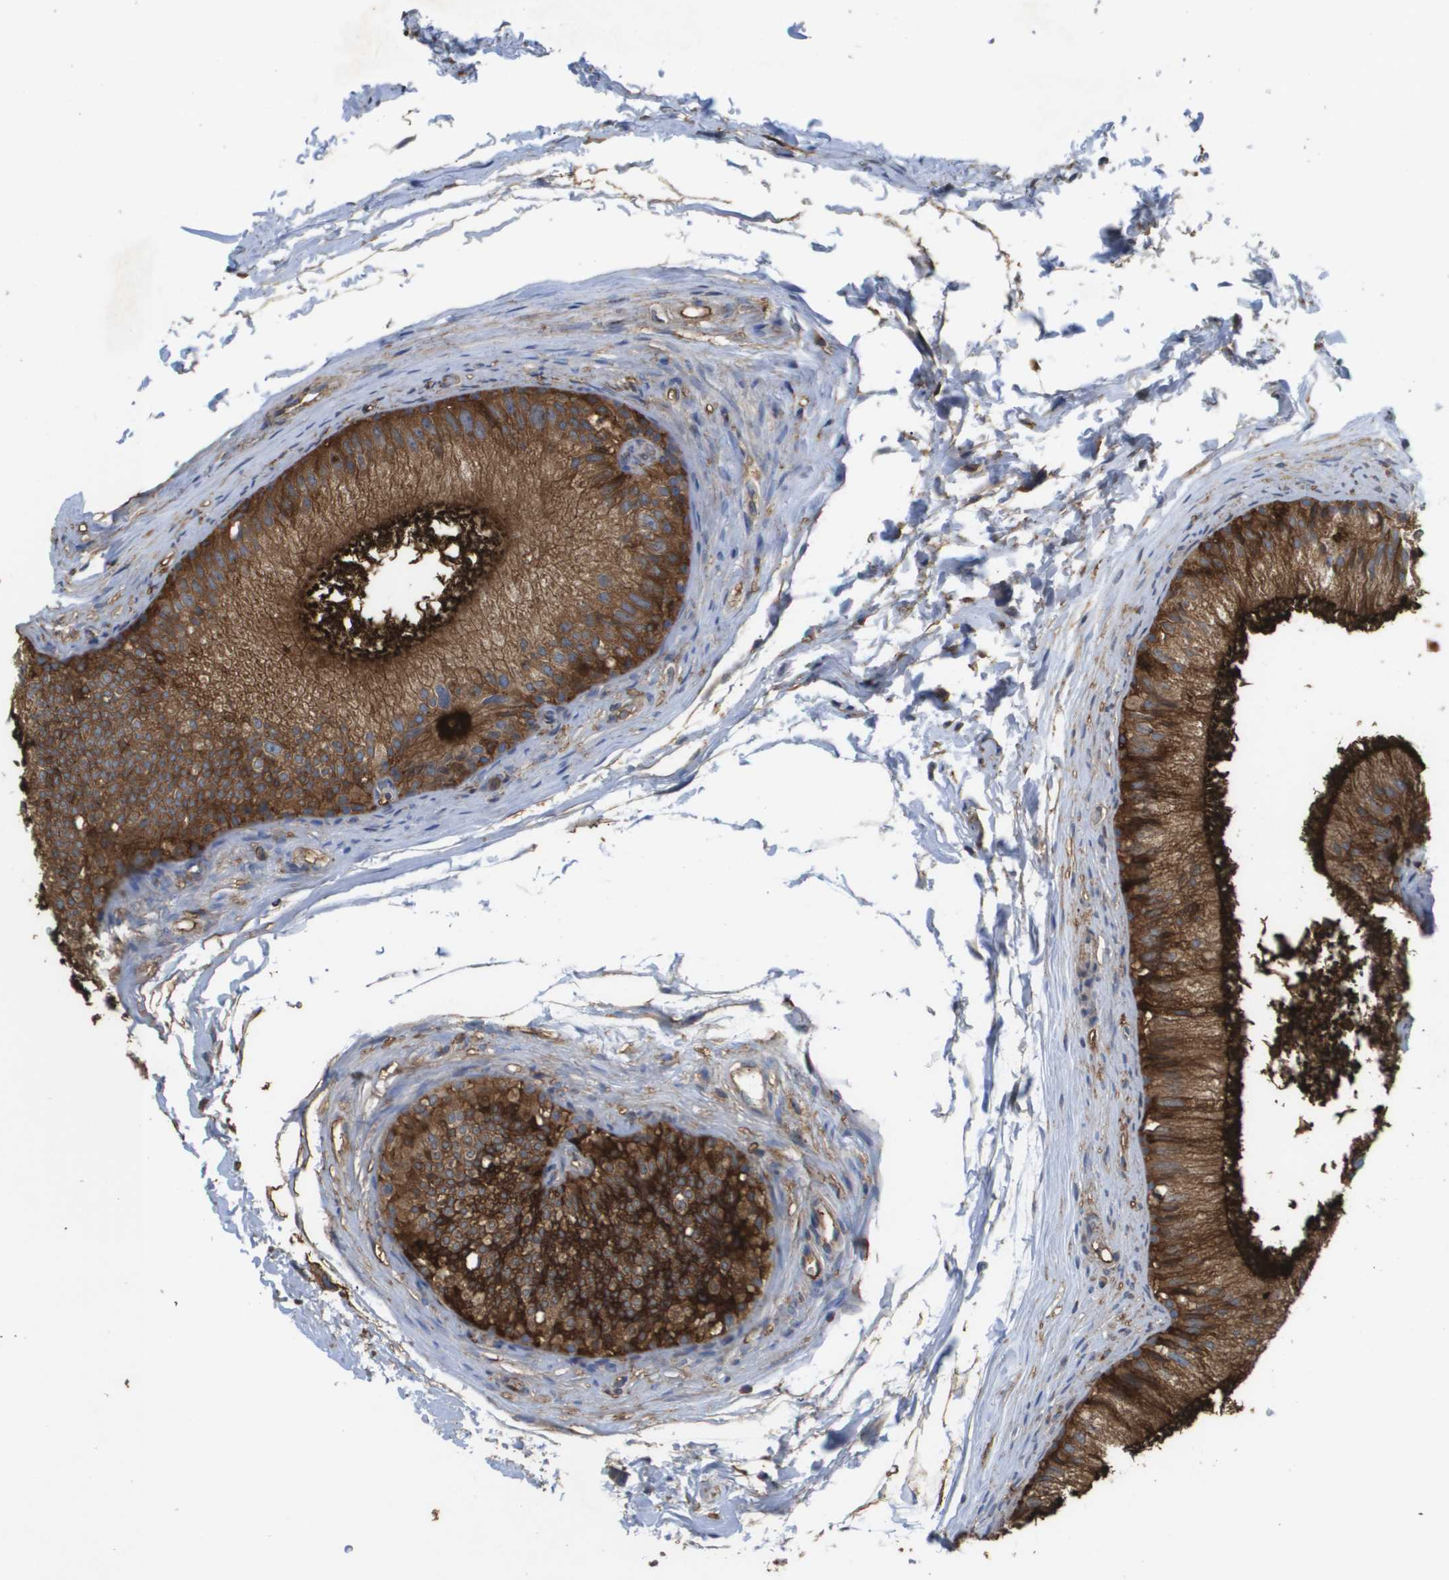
{"staining": {"intensity": "strong", "quantity": ">75%", "location": "cytoplasmic/membranous"}, "tissue": "epididymis", "cell_type": "Glandular cells", "image_type": "normal", "snomed": [{"axis": "morphology", "description": "Normal tissue, NOS"}, {"axis": "topography", "description": "Epididymis"}], "caption": "Protein expression analysis of benign epididymis shows strong cytoplasmic/membranous expression in about >75% of glandular cells.", "gene": "PASK", "patient": {"sex": "male", "age": 56}}